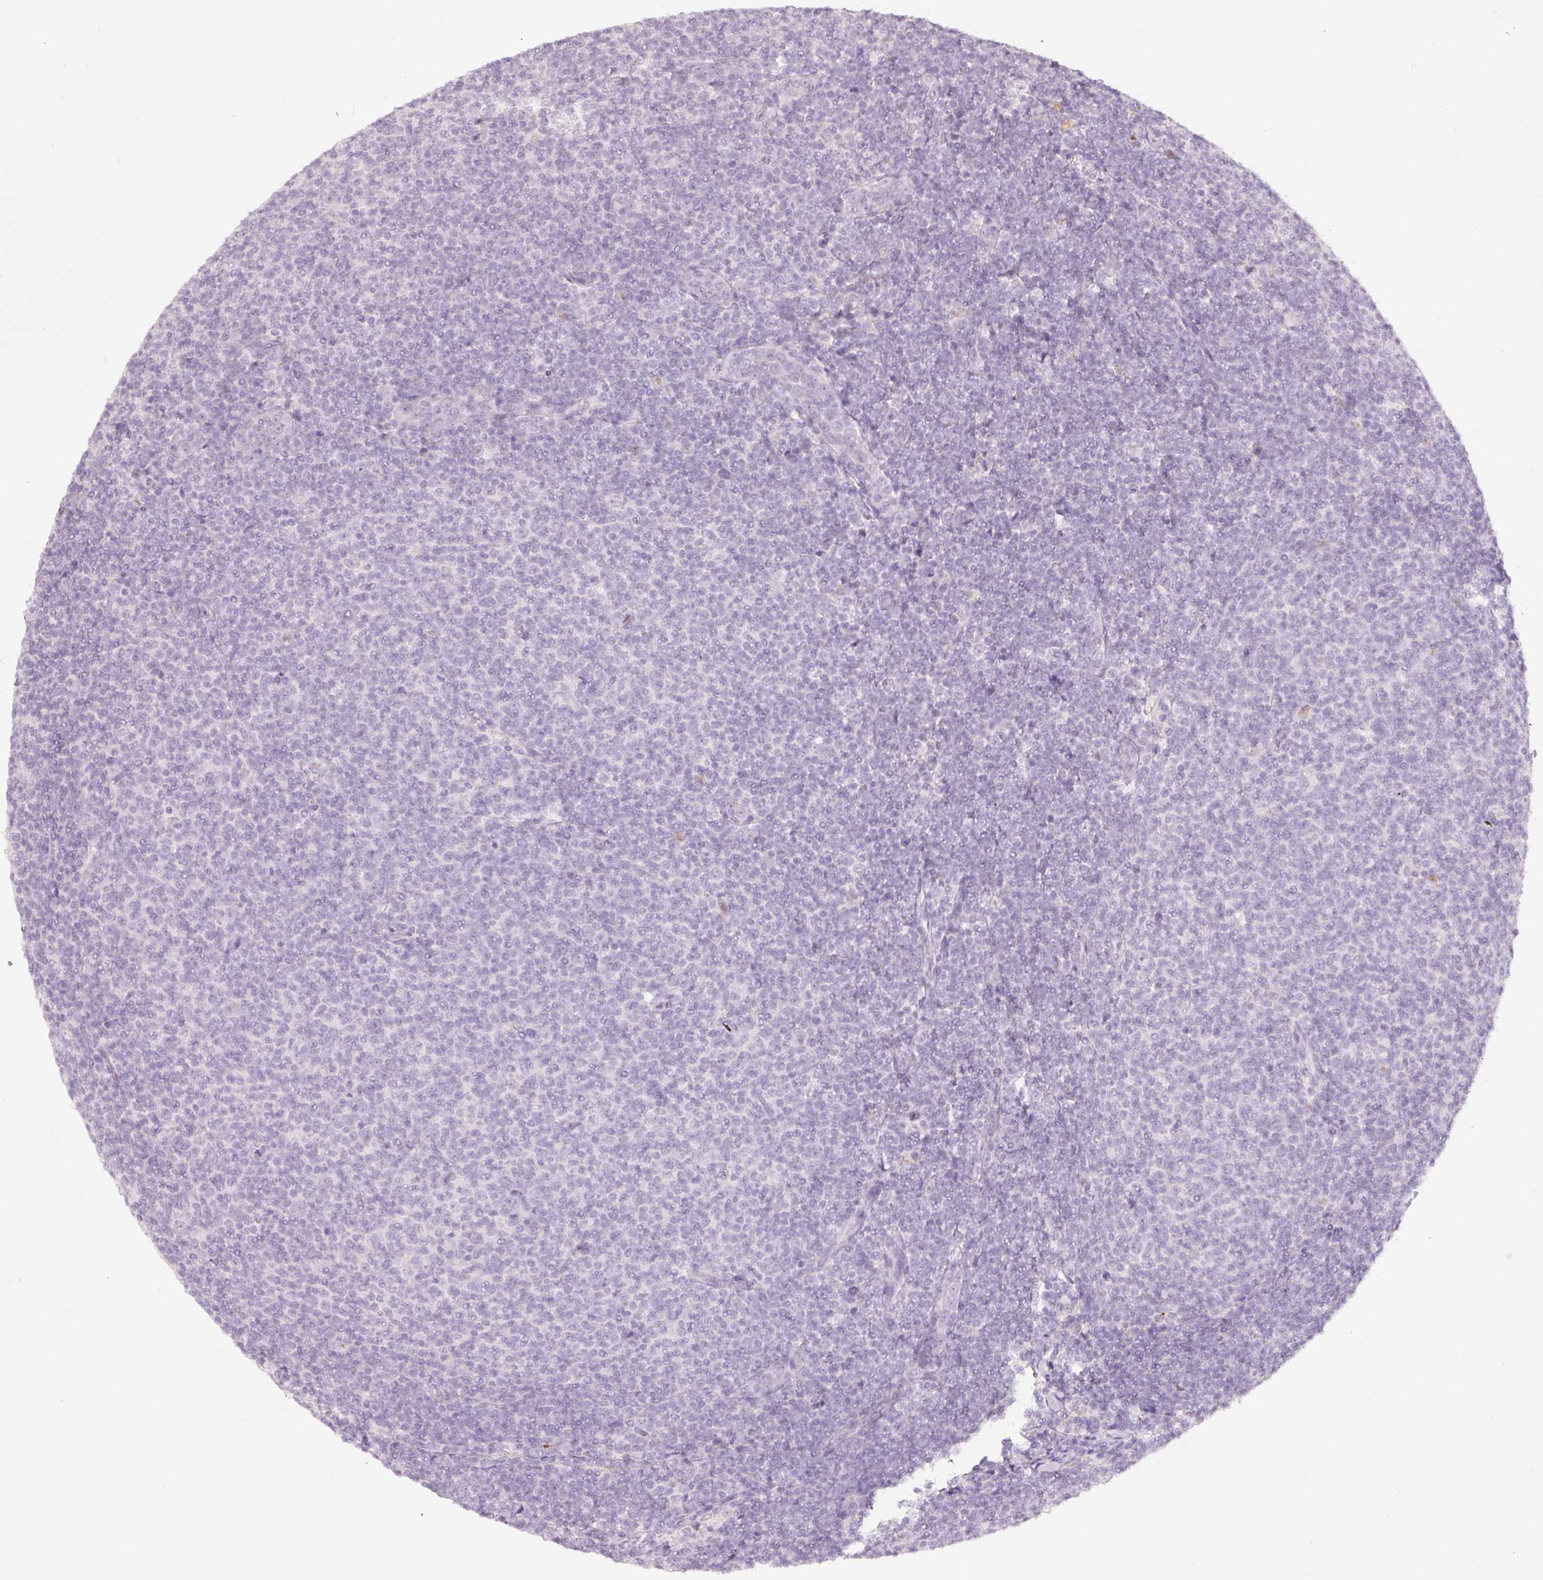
{"staining": {"intensity": "negative", "quantity": "none", "location": "none"}, "tissue": "lymphoma", "cell_type": "Tumor cells", "image_type": "cancer", "snomed": [{"axis": "morphology", "description": "Malignant lymphoma, non-Hodgkin's type, Low grade"}, {"axis": "topography", "description": "Lymph node"}], "caption": "The micrograph shows no significant expression in tumor cells of lymphoma. Brightfield microscopy of immunohistochemistry (IHC) stained with DAB (3,3'-diaminobenzidine) (brown) and hematoxylin (blue), captured at high magnification.", "gene": "ENSG00000206549", "patient": {"sex": "male", "age": 66}}